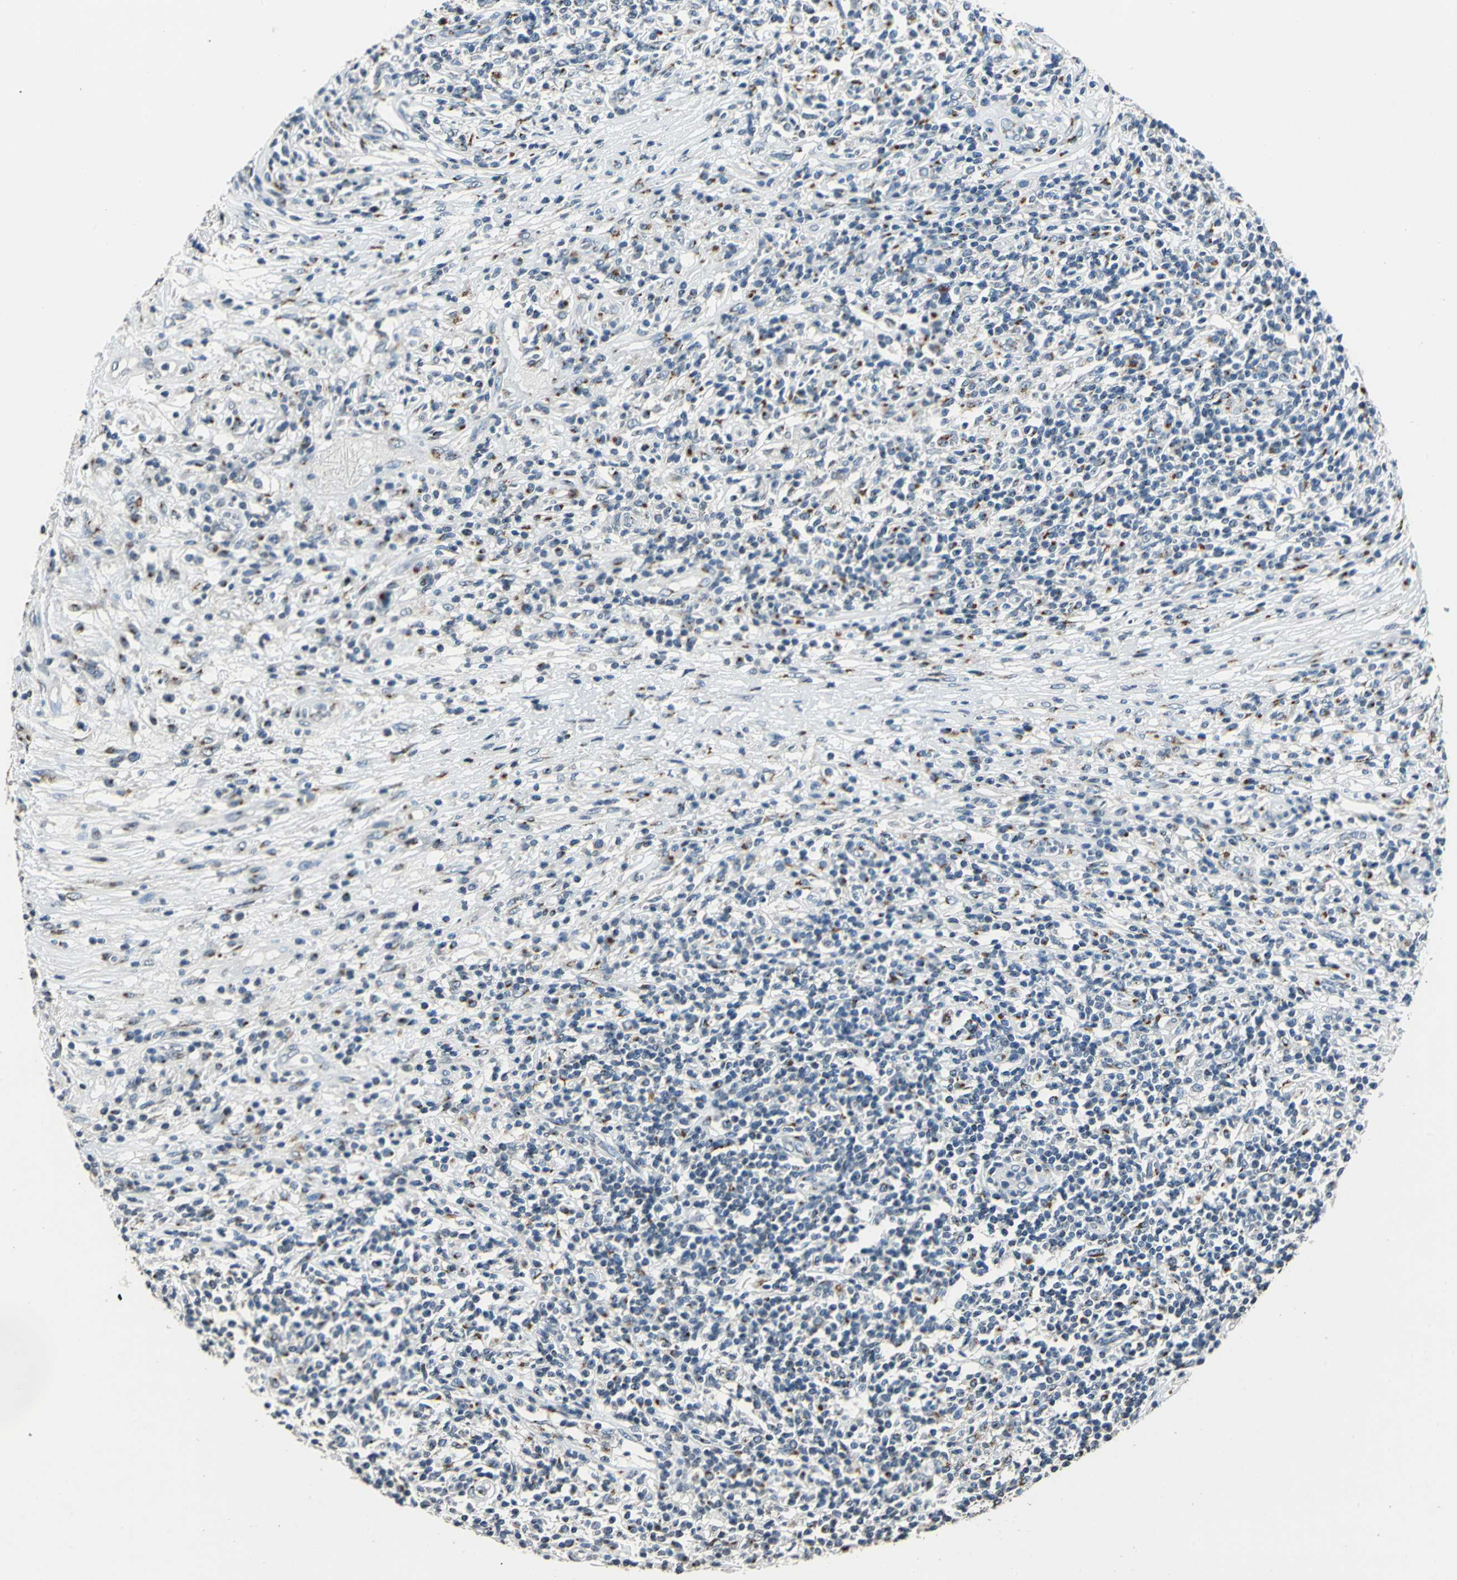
{"staining": {"intensity": "moderate", "quantity": "<25%", "location": "cytoplasmic/membranous"}, "tissue": "lymphoma", "cell_type": "Tumor cells", "image_type": "cancer", "snomed": [{"axis": "morphology", "description": "Malignant lymphoma, non-Hodgkin's type, High grade"}, {"axis": "topography", "description": "Lymph node"}], "caption": "Immunohistochemistry (IHC) photomicrograph of lymphoma stained for a protein (brown), which shows low levels of moderate cytoplasmic/membranous expression in about <25% of tumor cells.", "gene": "TMEM115", "patient": {"sex": "female", "age": 84}}